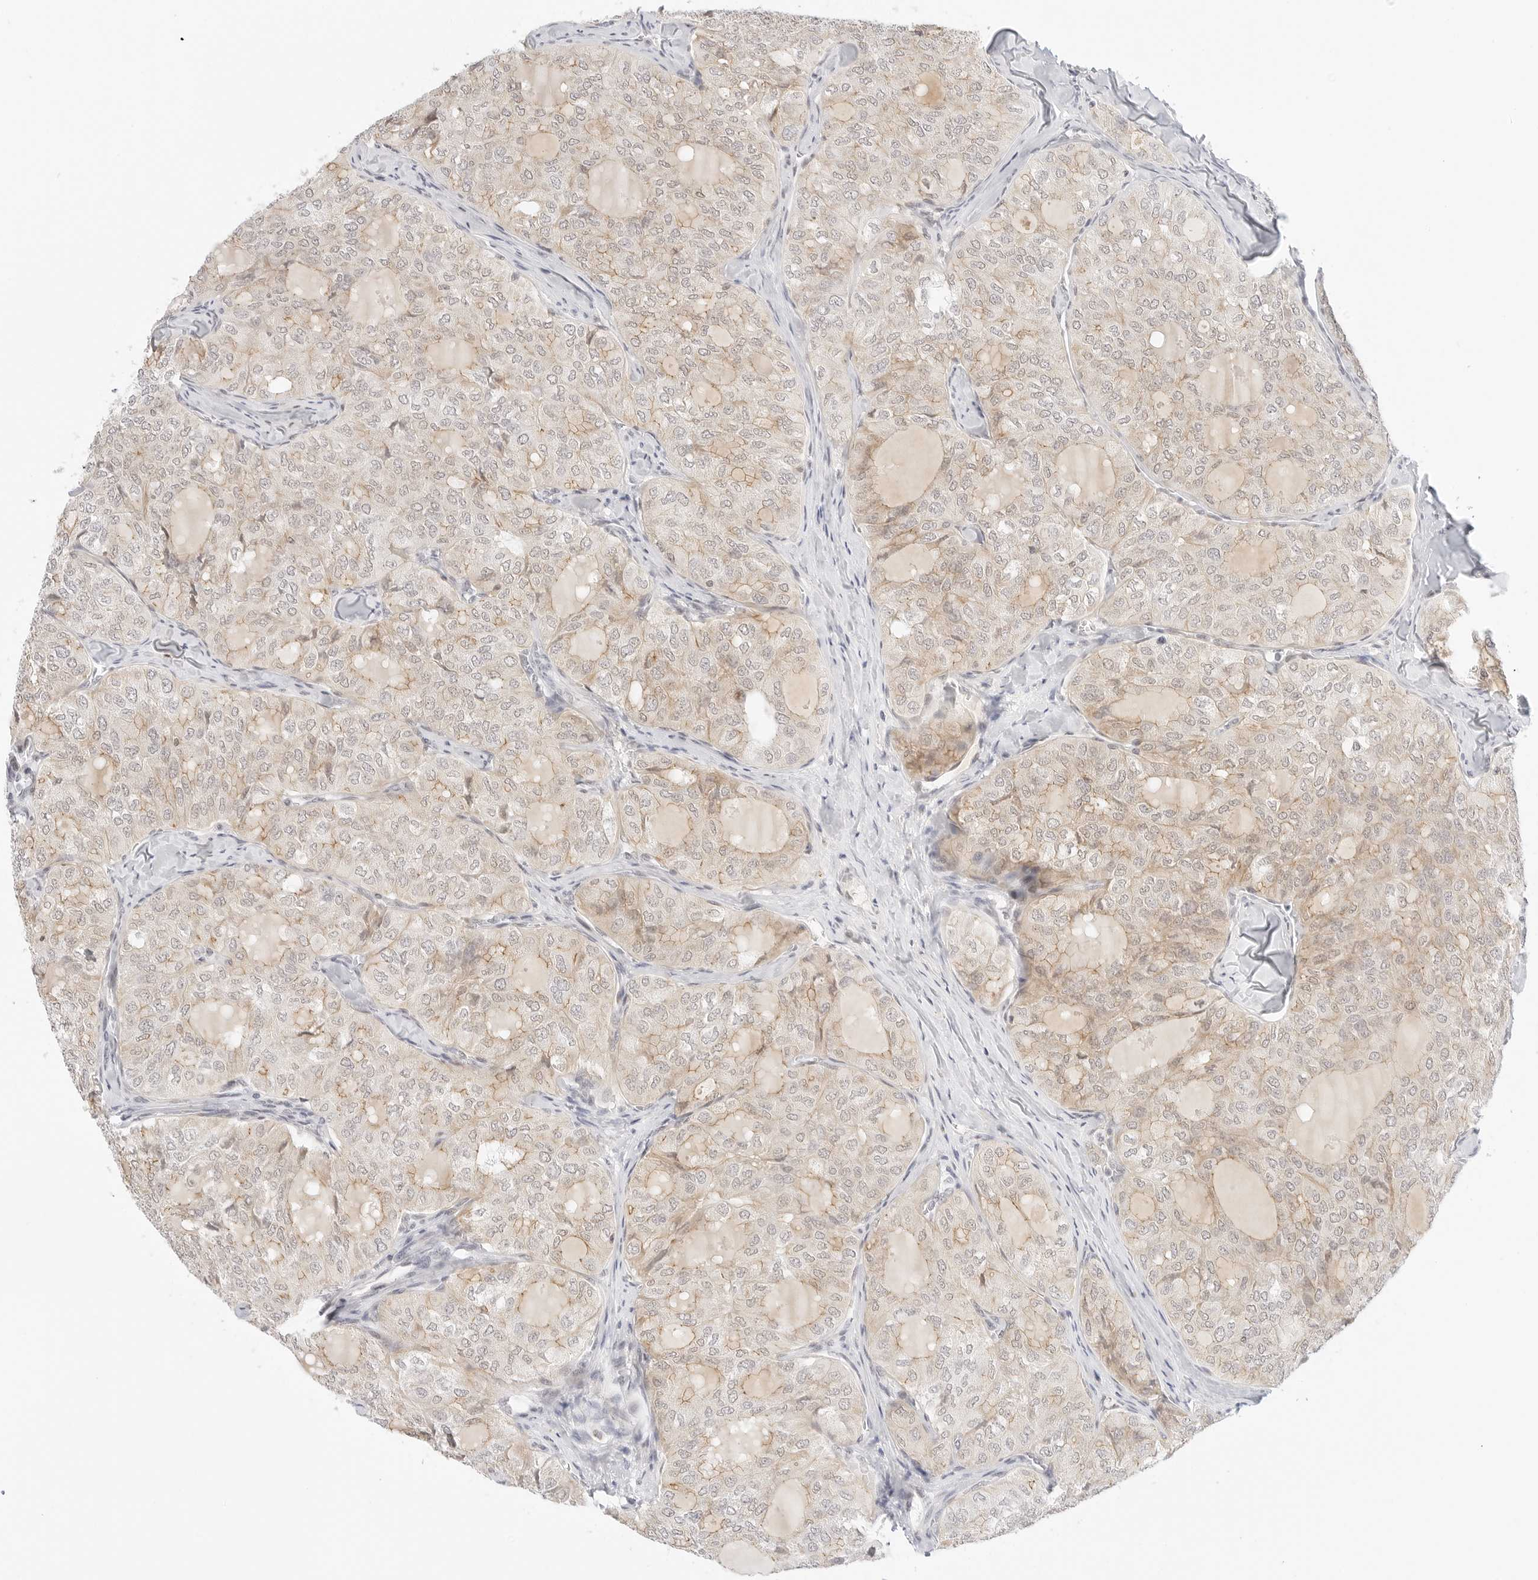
{"staining": {"intensity": "weak", "quantity": ">75%", "location": "cytoplasmic/membranous,nuclear"}, "tissue": "thyroid cancer", "cell_type": "Tumor cells", "image_type": "cancer", "snomed": [{"axis": "morphology", "description": "Follicular adenoma carcinoma, NOS"}, {"axis": "topography", "description": "Thyroid gland"}], "caption": "About >75% of tumor cells in thyroid cancer (follicular adenoma carcinoma) reveal weak cytoplasmic/membranous and nuclear protein staining as visualized by brown immunohistochemical staining.", "gene": "XKR4", "patient": {"sex": "male", "age": 75}}